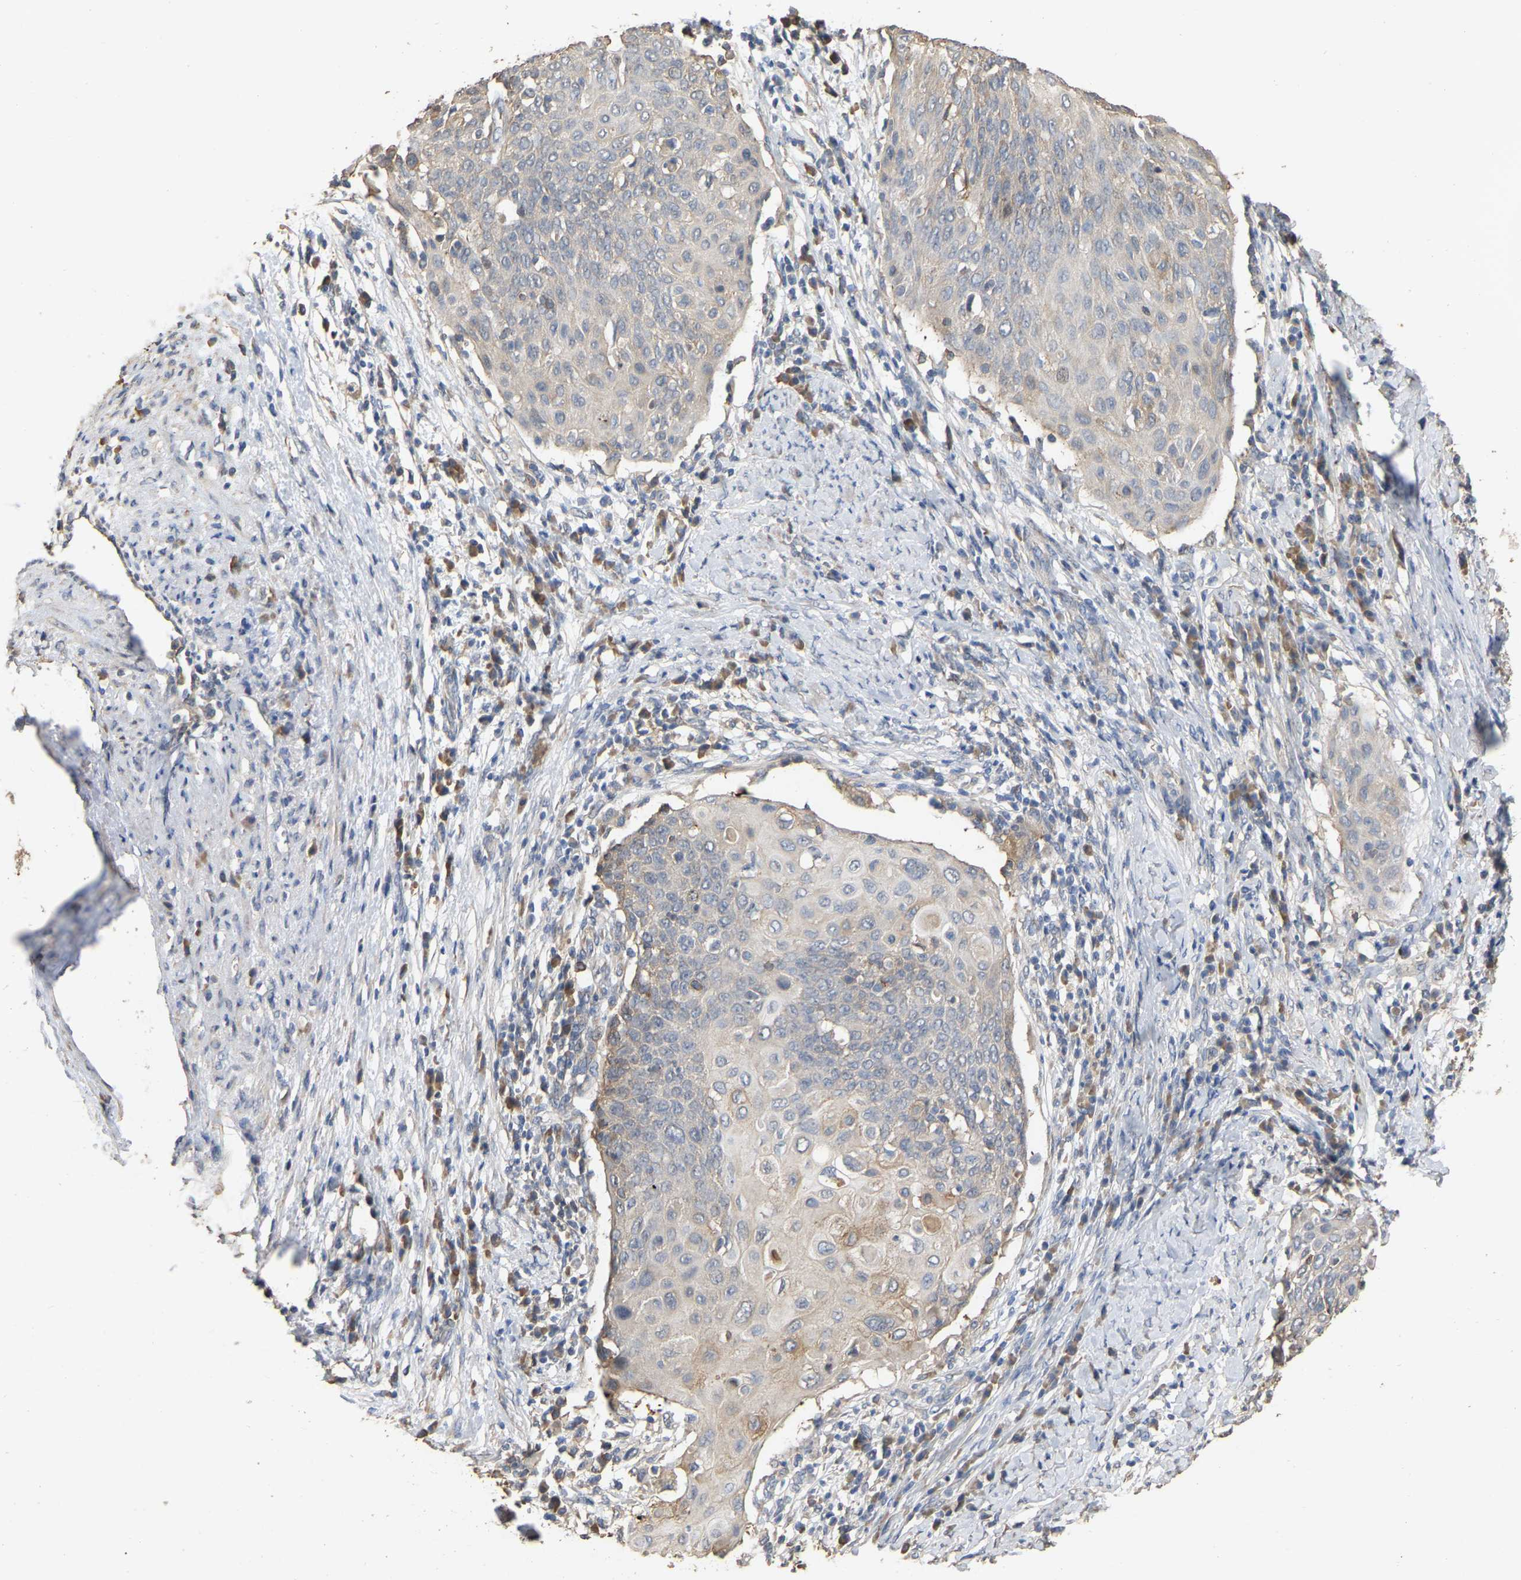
{"staining": {"intensity": "weak", "quantity": "<25%", "location": "cytoplasmic/membranous"}, "tissue": "cervical cancer", "cell_type": "Tumor cells", "image_type": "cancer", "snomed": [{"axis": "morphology", "description": "Squamous cell carcinoma, NOS"}, {"axis": "topography", "description": "Cervix"}], "caption": "Human cervical squamous cell carcinoma stained for a protein using immunohistochemistry demonstrates no expression in tumor cells.", "gene": "NCS1", "patient": {"sex": "female", "age": 39}}